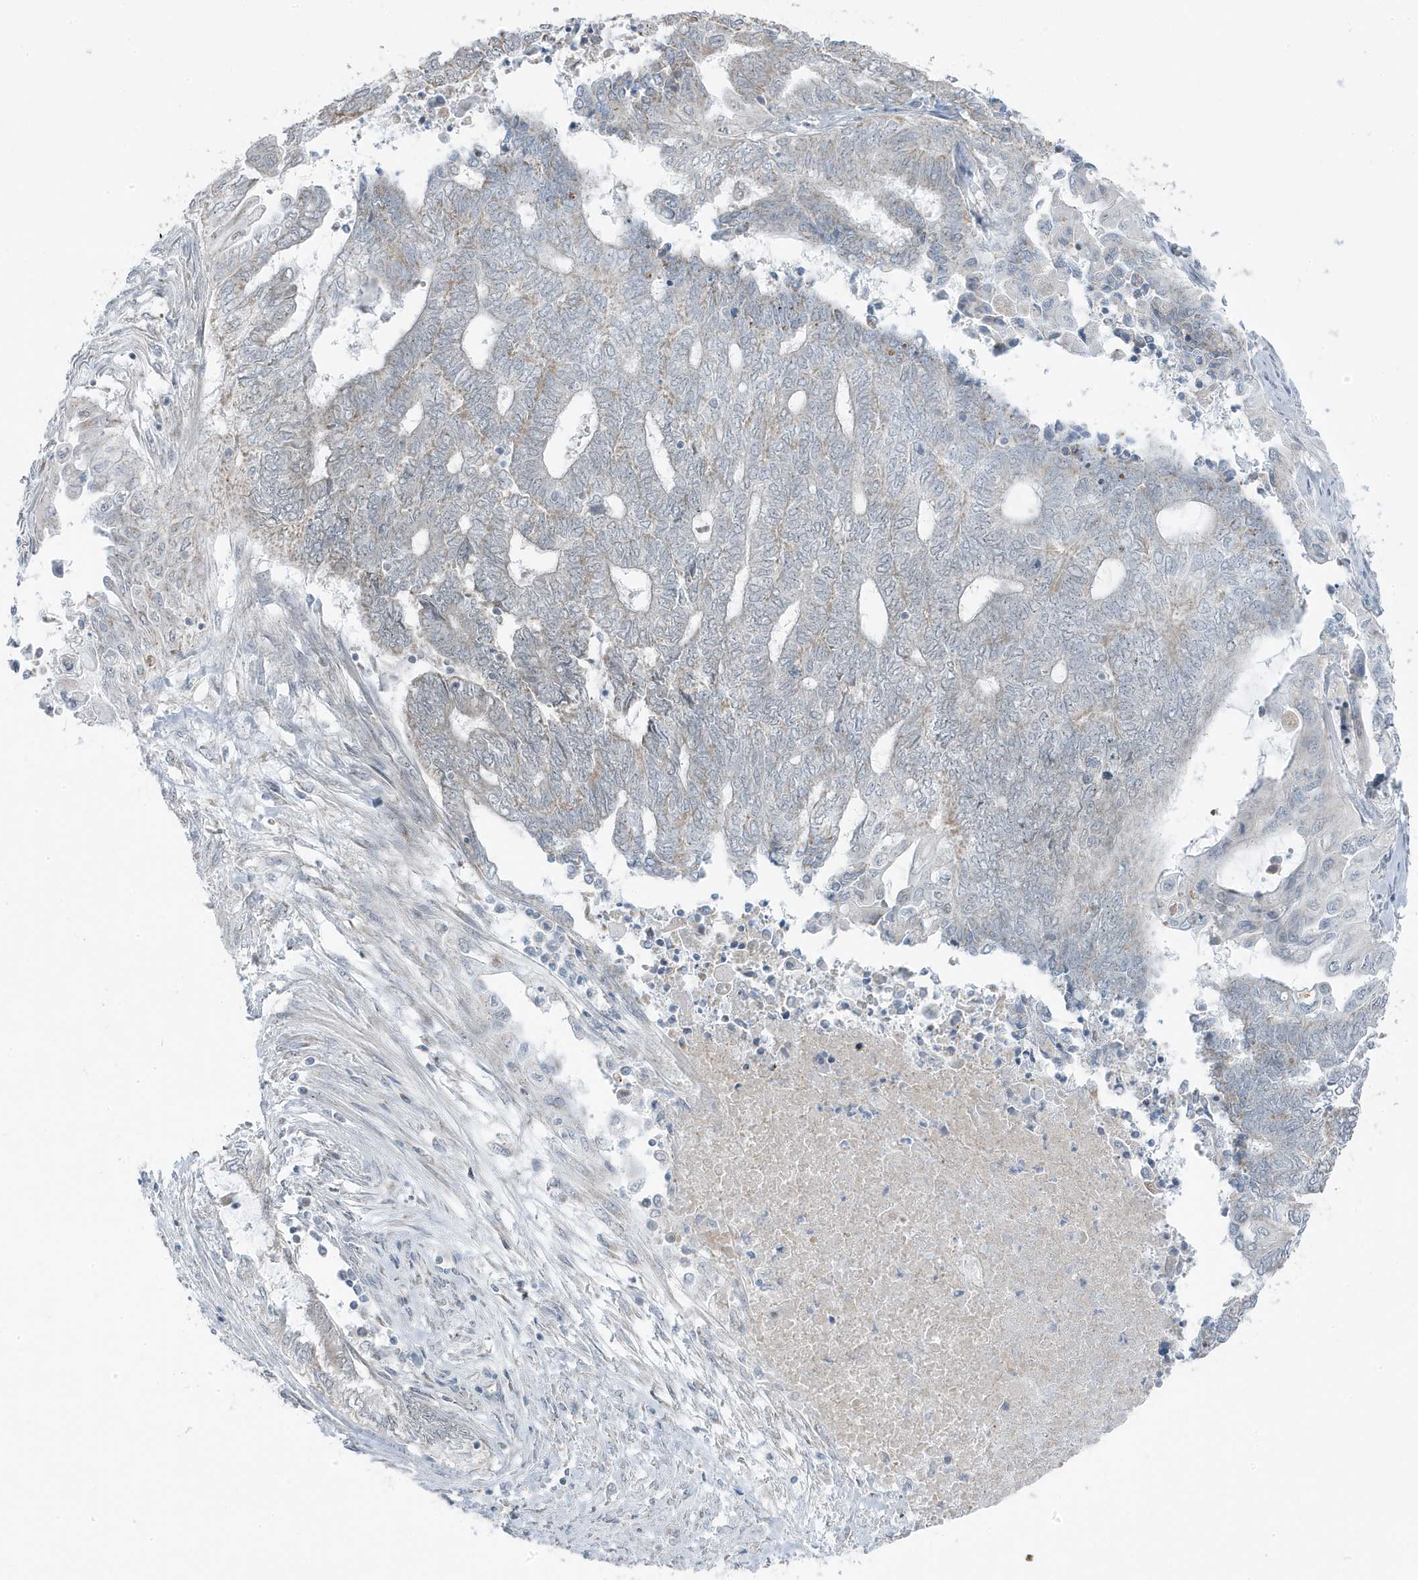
{"staining": {"intensity": "negative", "quantity": "none", "location": "none"}, "tissue": "endometrial cancer", "cell_type": "Tumor cells", "image_type": "cancer", "snomed": [{"axis": "morphology", "description": "Adenocarcinoma, NOS"}, {"axis": "topography", "description": "Uterus"}, {"axis": "topography", "description": "Endometrium"}], "caption": "Adenocarcinoma (endometrial) was stained to show a protein in brown. There is no significant expression in tumor cells.", "gene": "TSEN15", "patient": {"sex": "female", "age": 70}}